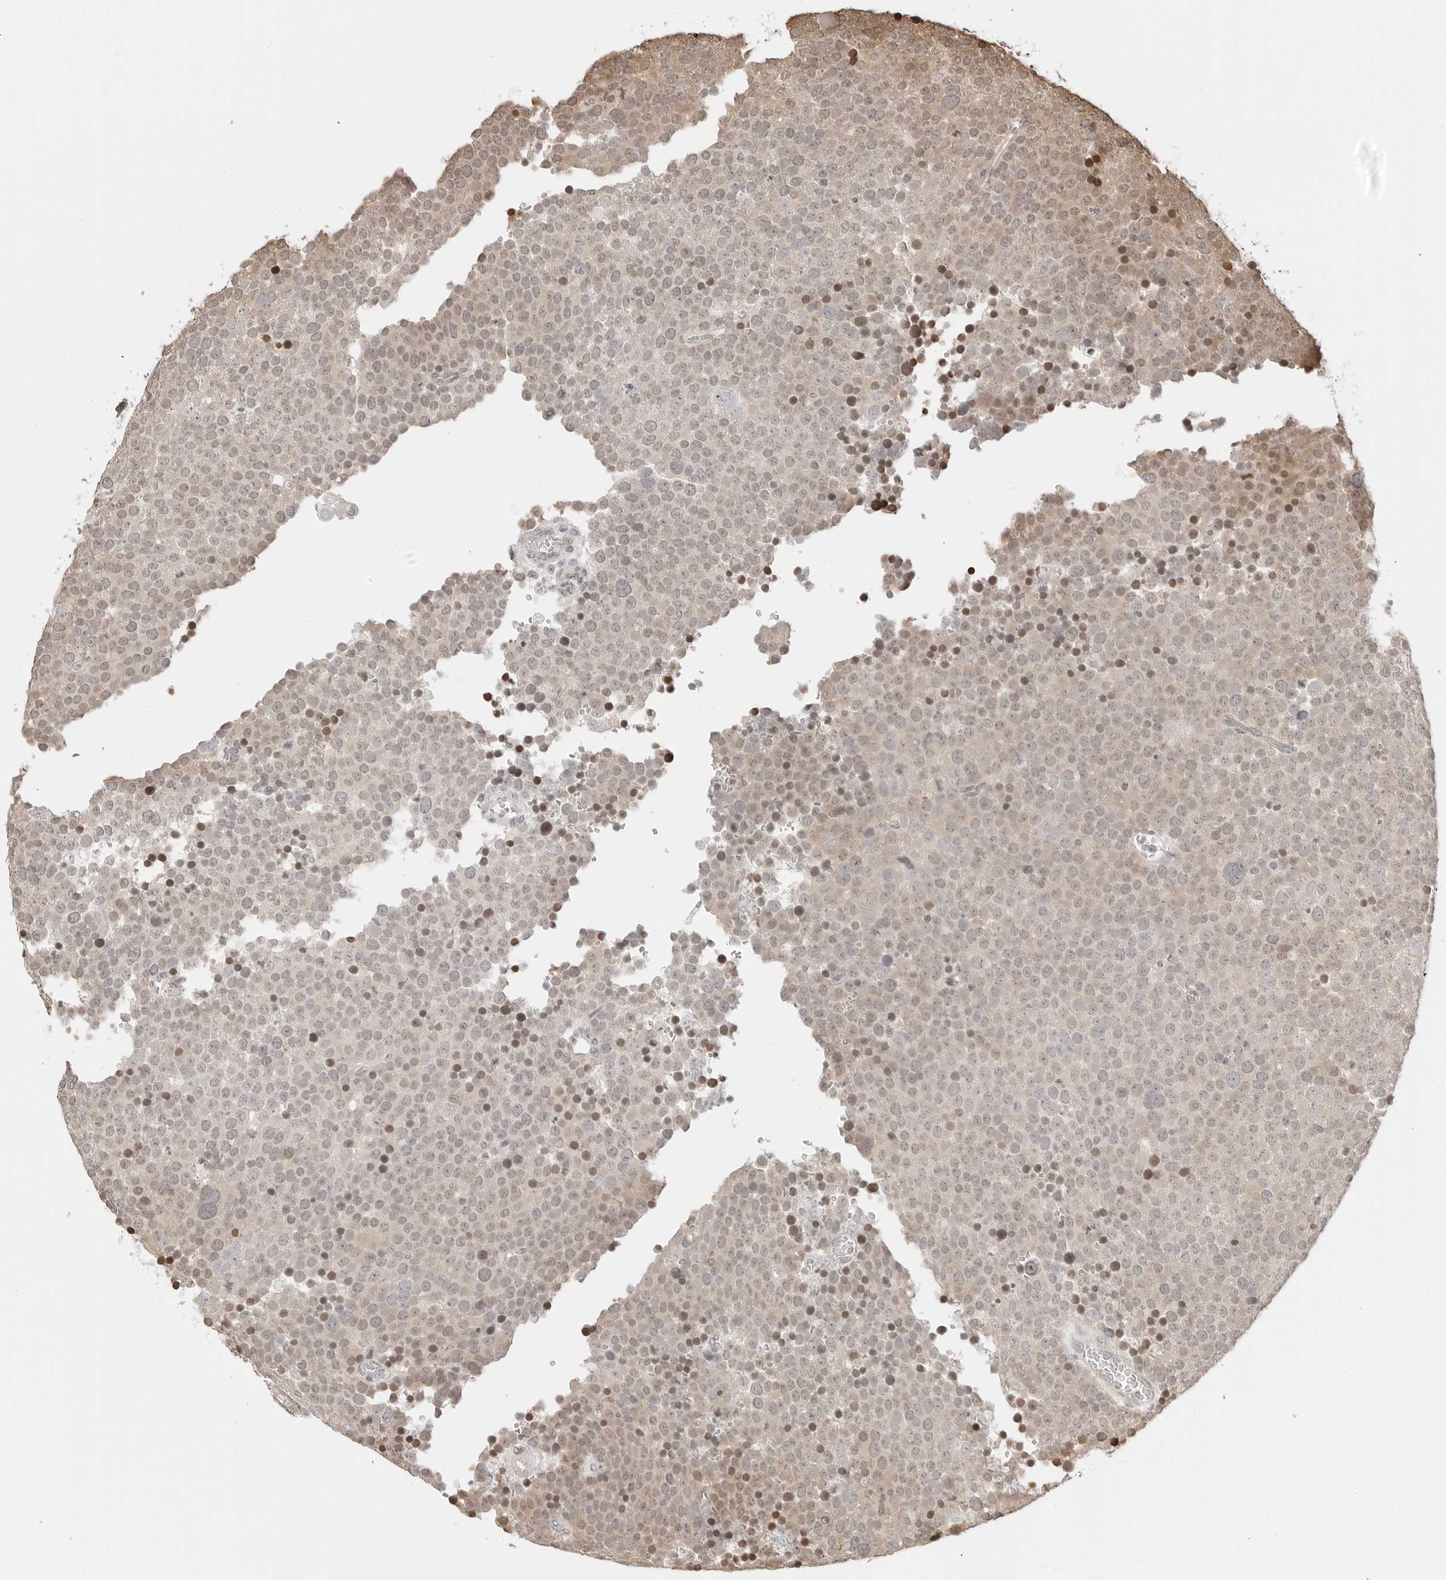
{"staining": {"intensity": "negative", "quantity": "none", "location": "none"}, "tissue": "testis cancer", "cell_type": "Tumor cells", "image_type": "cancer", "snomed": [{"axis": "morphology", "description": "Seminoma, NOS"}, {"axis": "topography", "description": "Testis"}], "caption": "There is no significant expression in tumor cells of testis seminoma.", "gene": "FKBP14", "patient": {"sex": "male", "age": 71}}